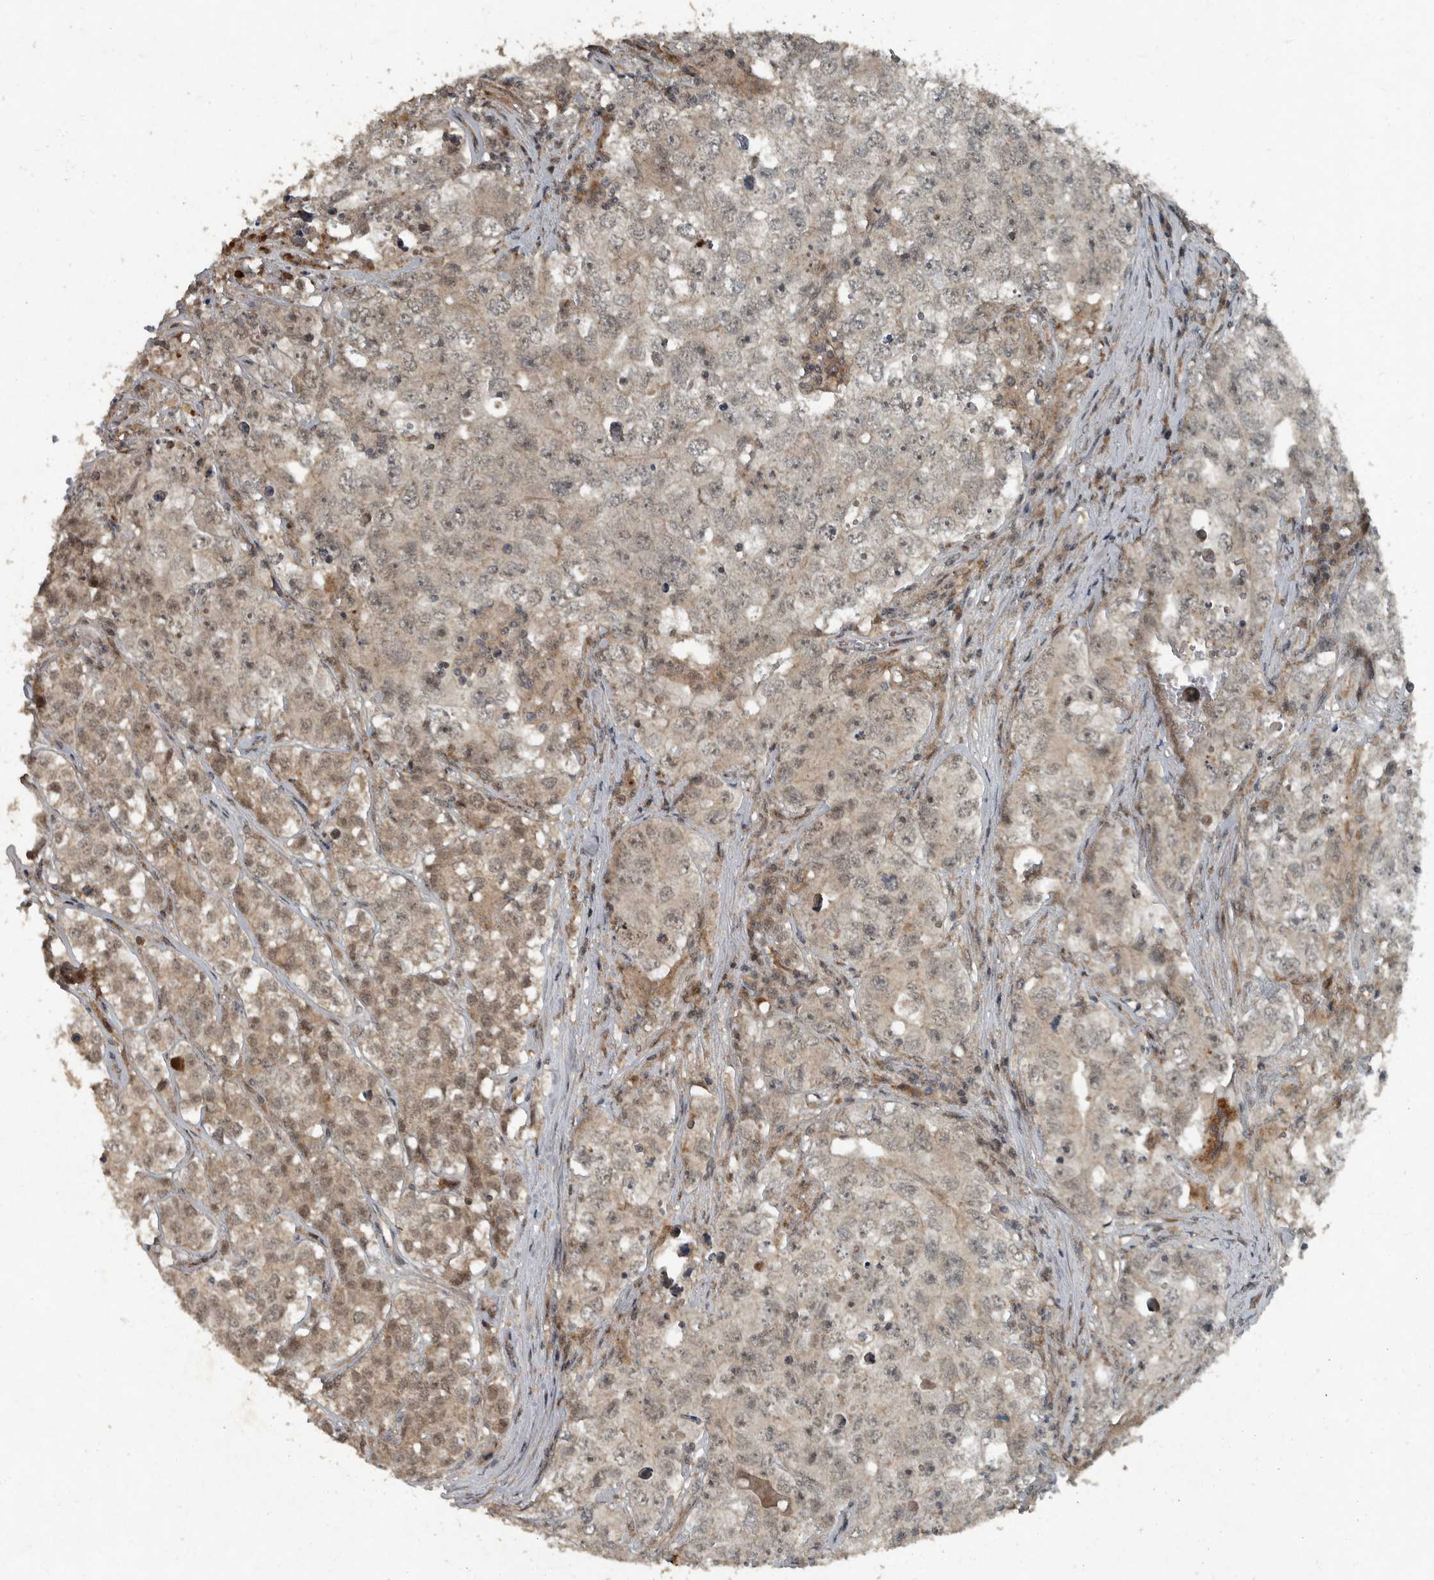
{"staining": {"intensity": "weak", "quantity": "25%-75%", "location": "cytoplasmic/membranous,nuclear"}, "tissue": "testis cancer", "cell_type": "Tumor cells", "image_type": "cancer", "snomed": [{"axis": "morphology", "description": "Seminoma, NOS"}, {"axis": "morphology", "description": "Carcinoma, Embryonal, NOS"}, {"axis": "topography", "description": "Testis"}], "caption": "Weak cytoplasmic/membranous and nuclear expression is identified in about 25%-75% of tumor cells in seminoma (testis). Nuclei are stained in blue.", "gene": "FOXO1", "patient": {"sex": "male", "age": 43}}